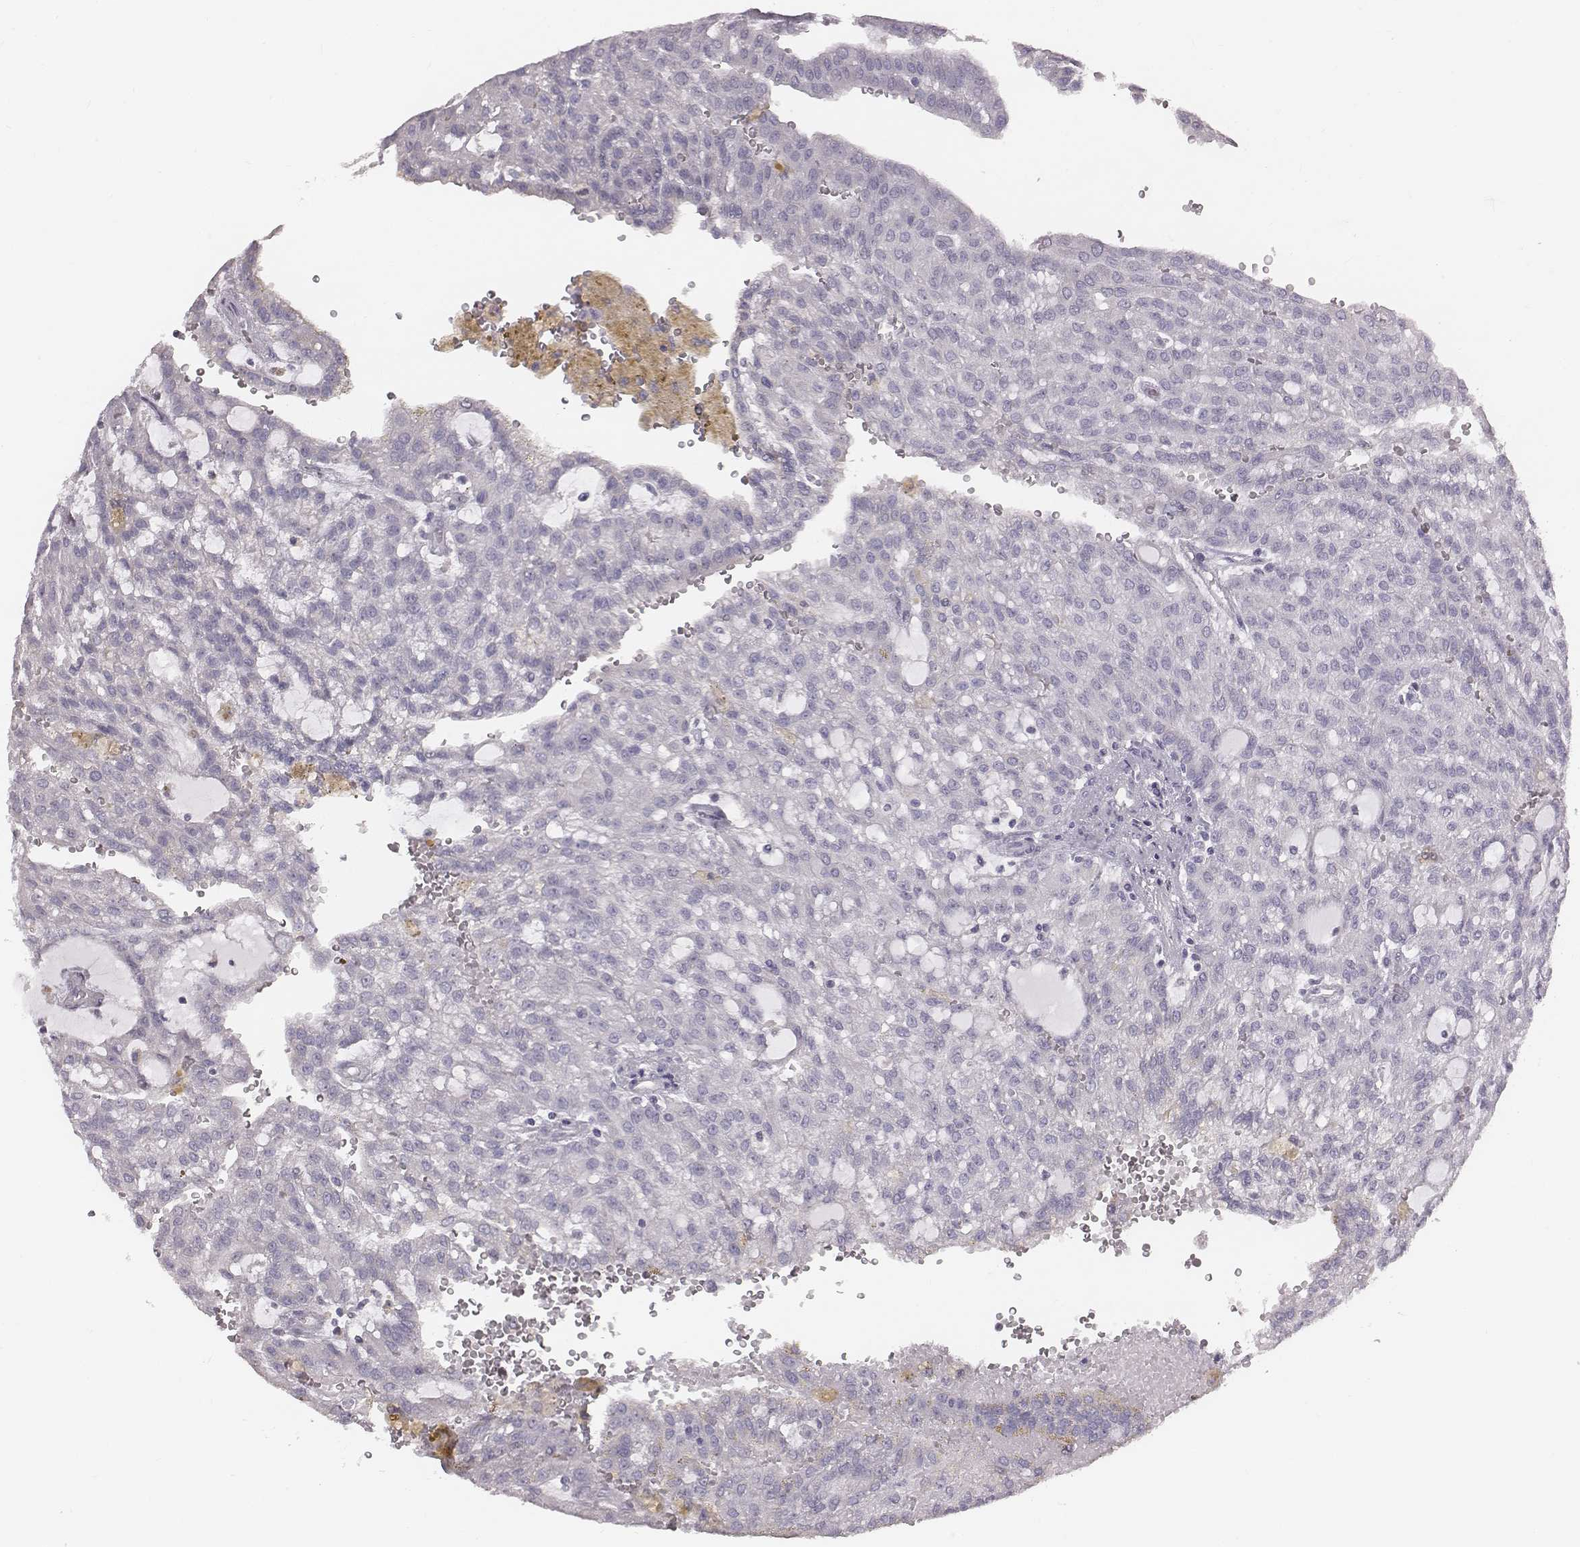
{"staining": {"intensity": "negative", "quantity": "none", "location": "none"}, "tissue": "renal cancer", "cell_type": "Tumor cells", "image_type": "cancer", "snomed": [{"axis": "morphology", "description": "Adenocarcinoma, NOS"}, {"axis": "topography", "description": "Kidney"}], "caption": "This image is of renal adenocarcinoma stained with IHC to label a protein in brown with the nuclei are counter-stained blue. There is no expression in tumor cells.", "gene": "C6orf58", "patient": {"sex": "male", "age": 63}}